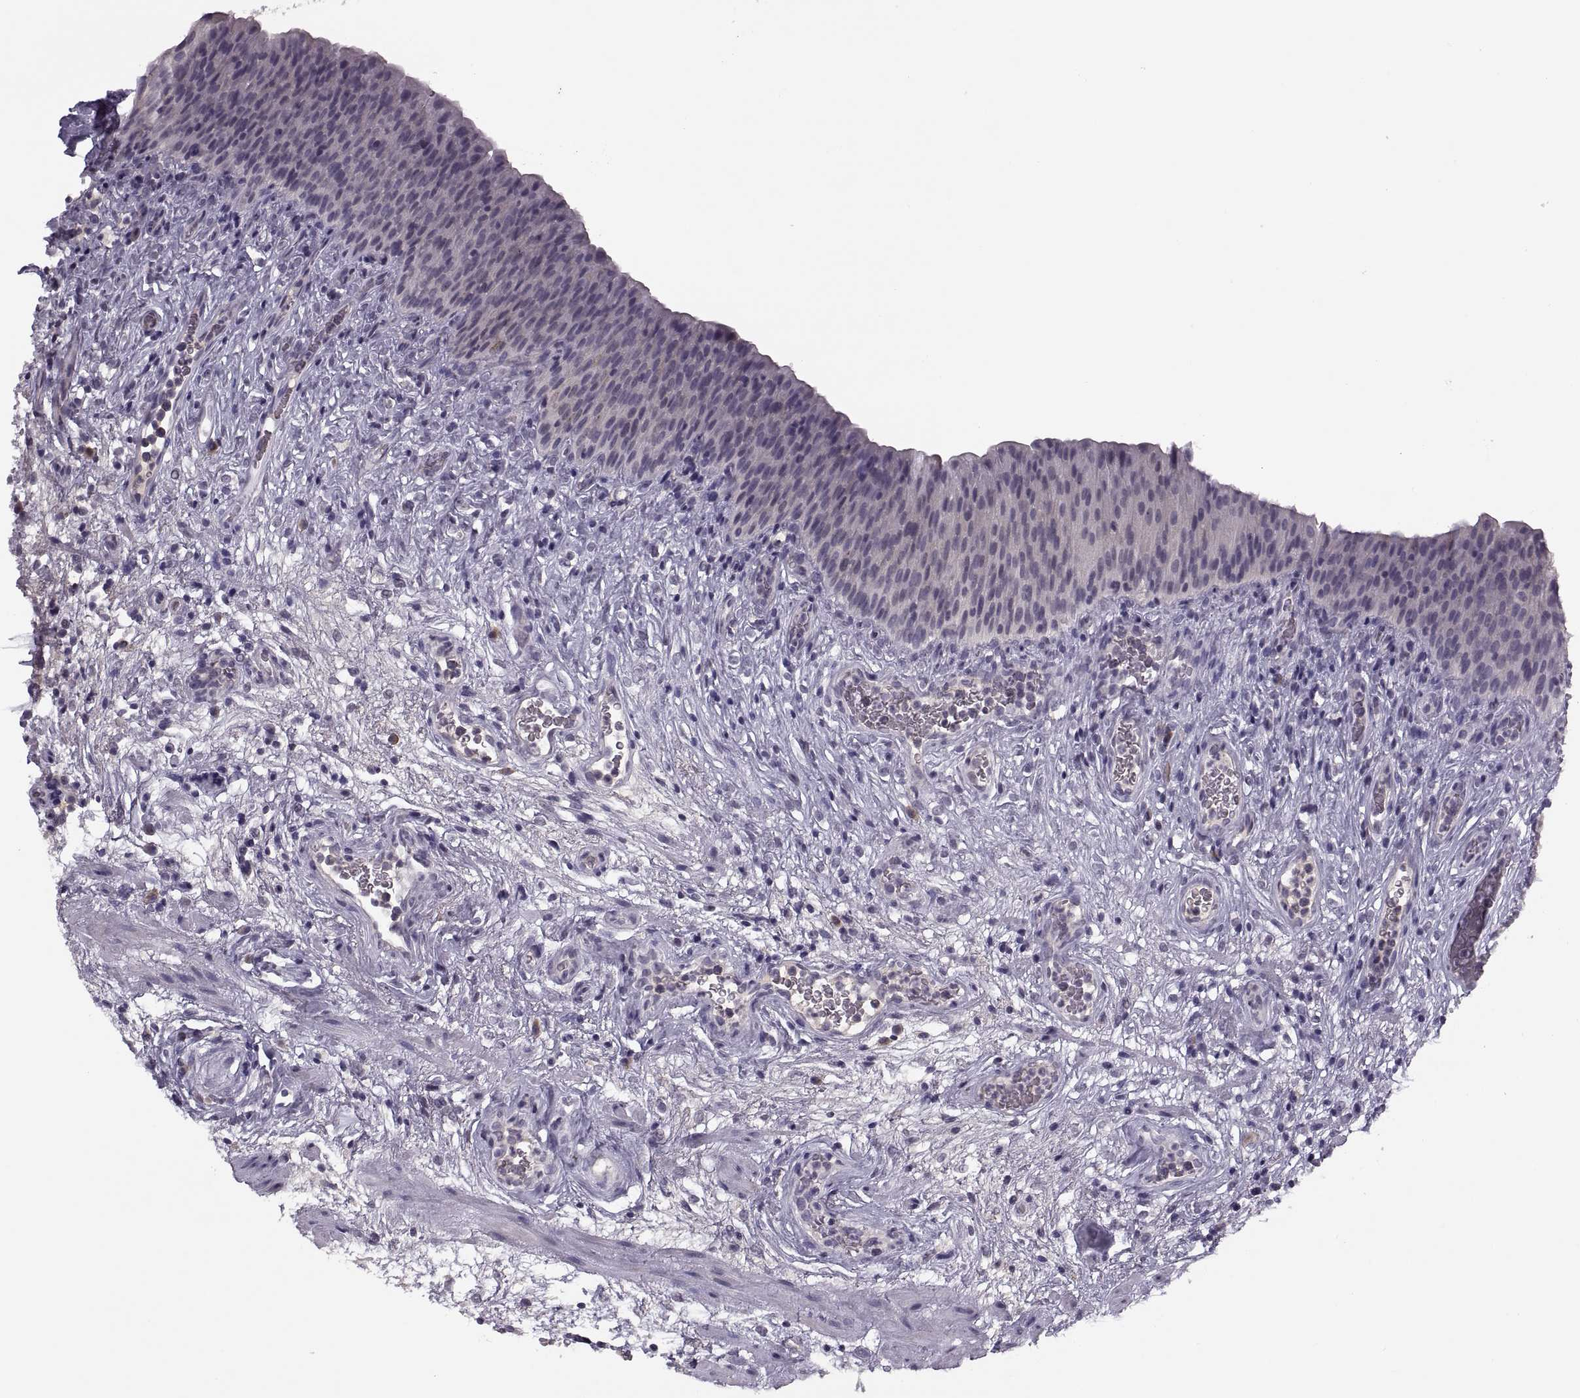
{"staining": {"intensity": "negative", "quantity": "none", "location": "none"}, "tissue": "urinary bladder", "cell_type": "Urothelial cells", "image_type": "normal", "snomed": [{"axis": "morphology", "description": "Normal tissue, NOS"}, {"axis": "topography", "description": "Urinary bladder"}], "caption": "High power microscopy photomicrograph of an IHC micrograph of unremarkable urinary bladder, revealing no significant expression in urothelial cells.", "gene": "CACNA1F", "patient": {"sex": "male", "age": 76}}